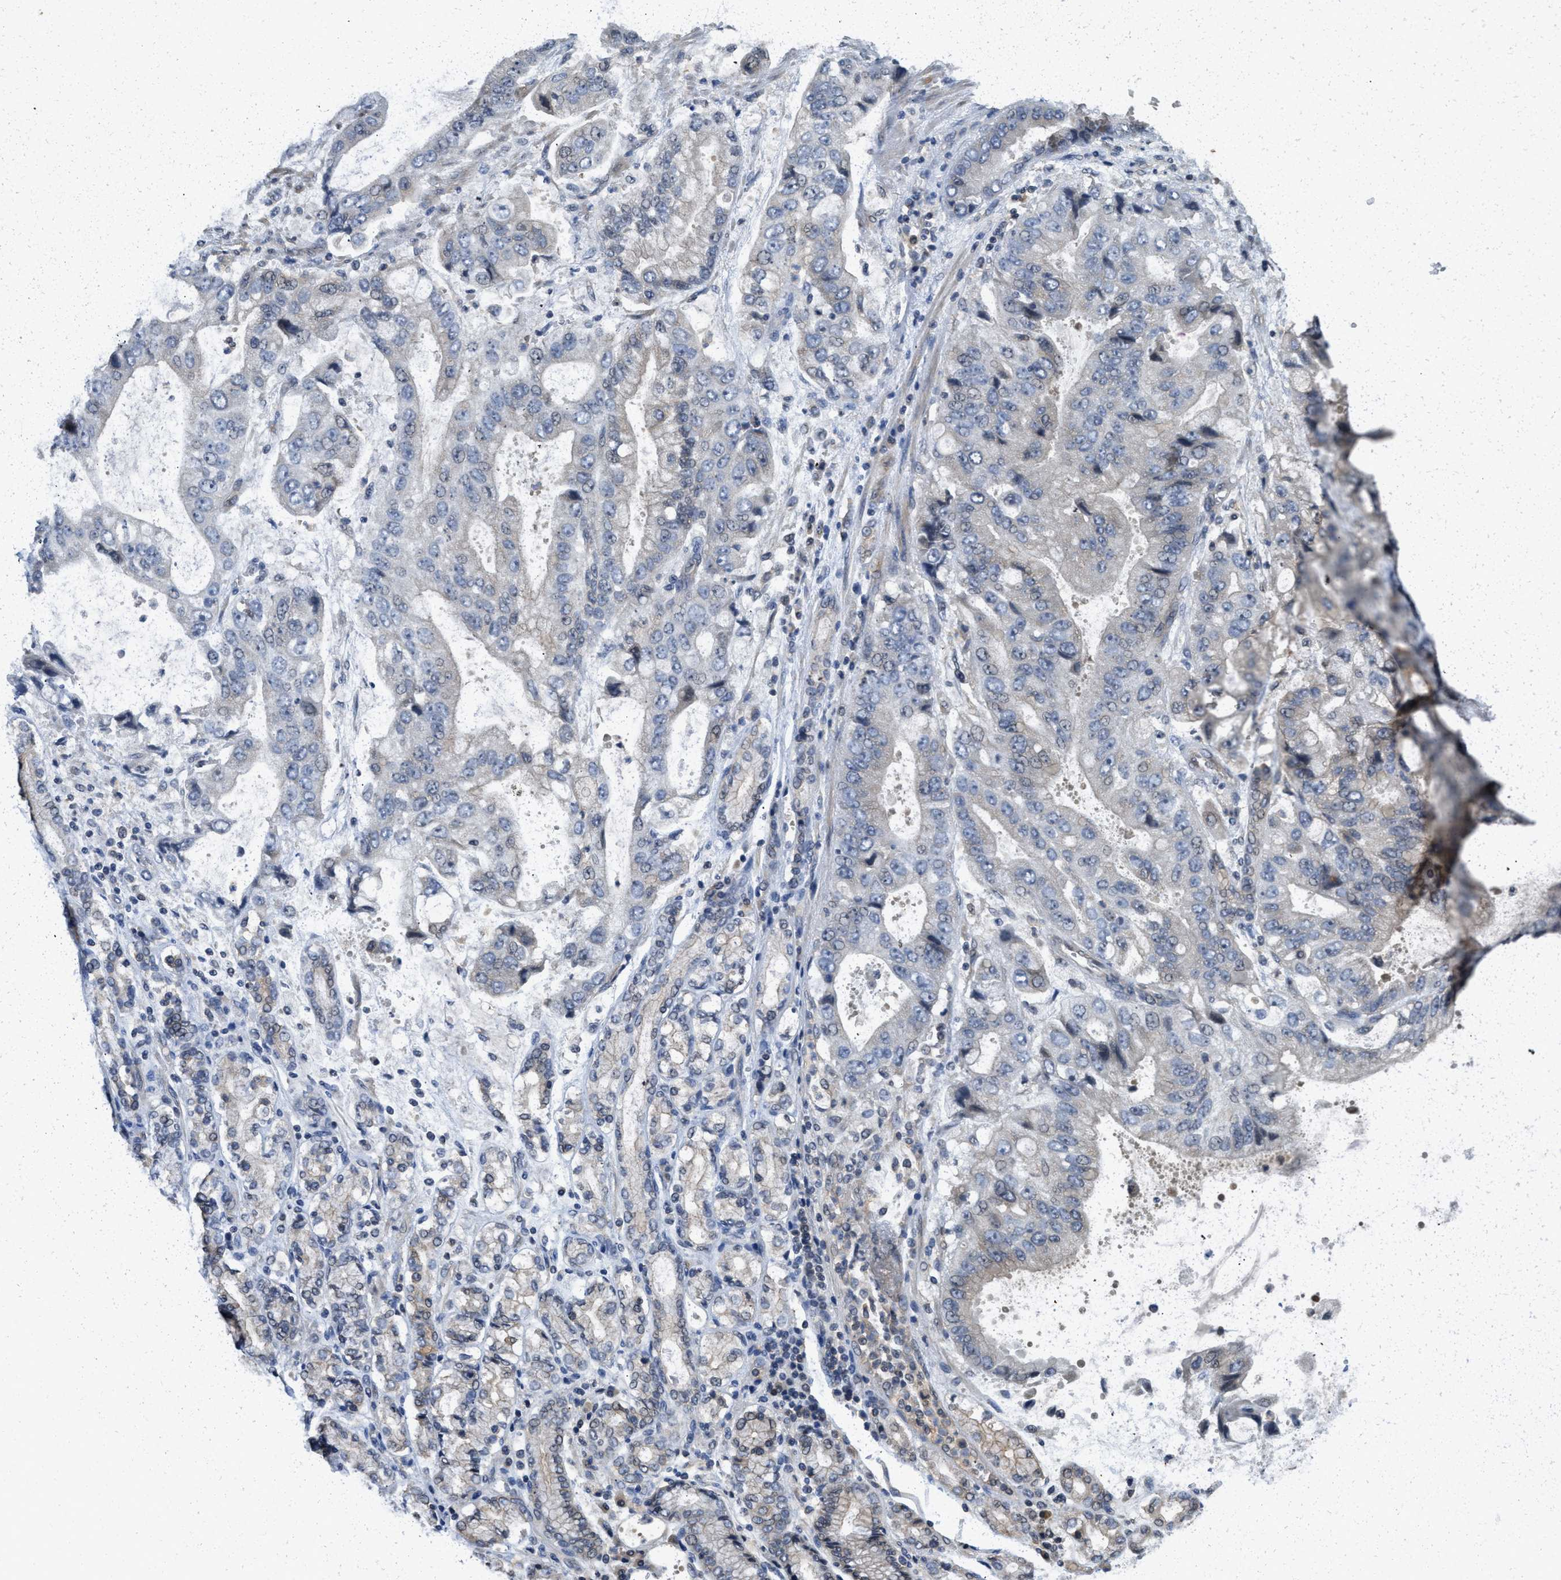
{"staining": {"intensity": "negative", "quantity": "none", "location": "none"}, "tissue": "stomach cancer", "cell_type": "Tumor cells", "image_type": "cancer", "snomed": [{"axis": "morphology", "description": "Normal tissue, NOS"}, {"axis": "morphology", "description": "Adenocarcinoma, NOS"}, {"axis": "topography", "description": "Stomach"}], "caption": "A histopathology image of human adenocarcinoma (stomach) is negative for staining in tumor cells. (Stains: DAB IHC with hematoxylin counter stain, Microscopy: brightfield microscopy at high magnification).", "gene": "TES", "patient": {"sex": "male", "age": 62}}